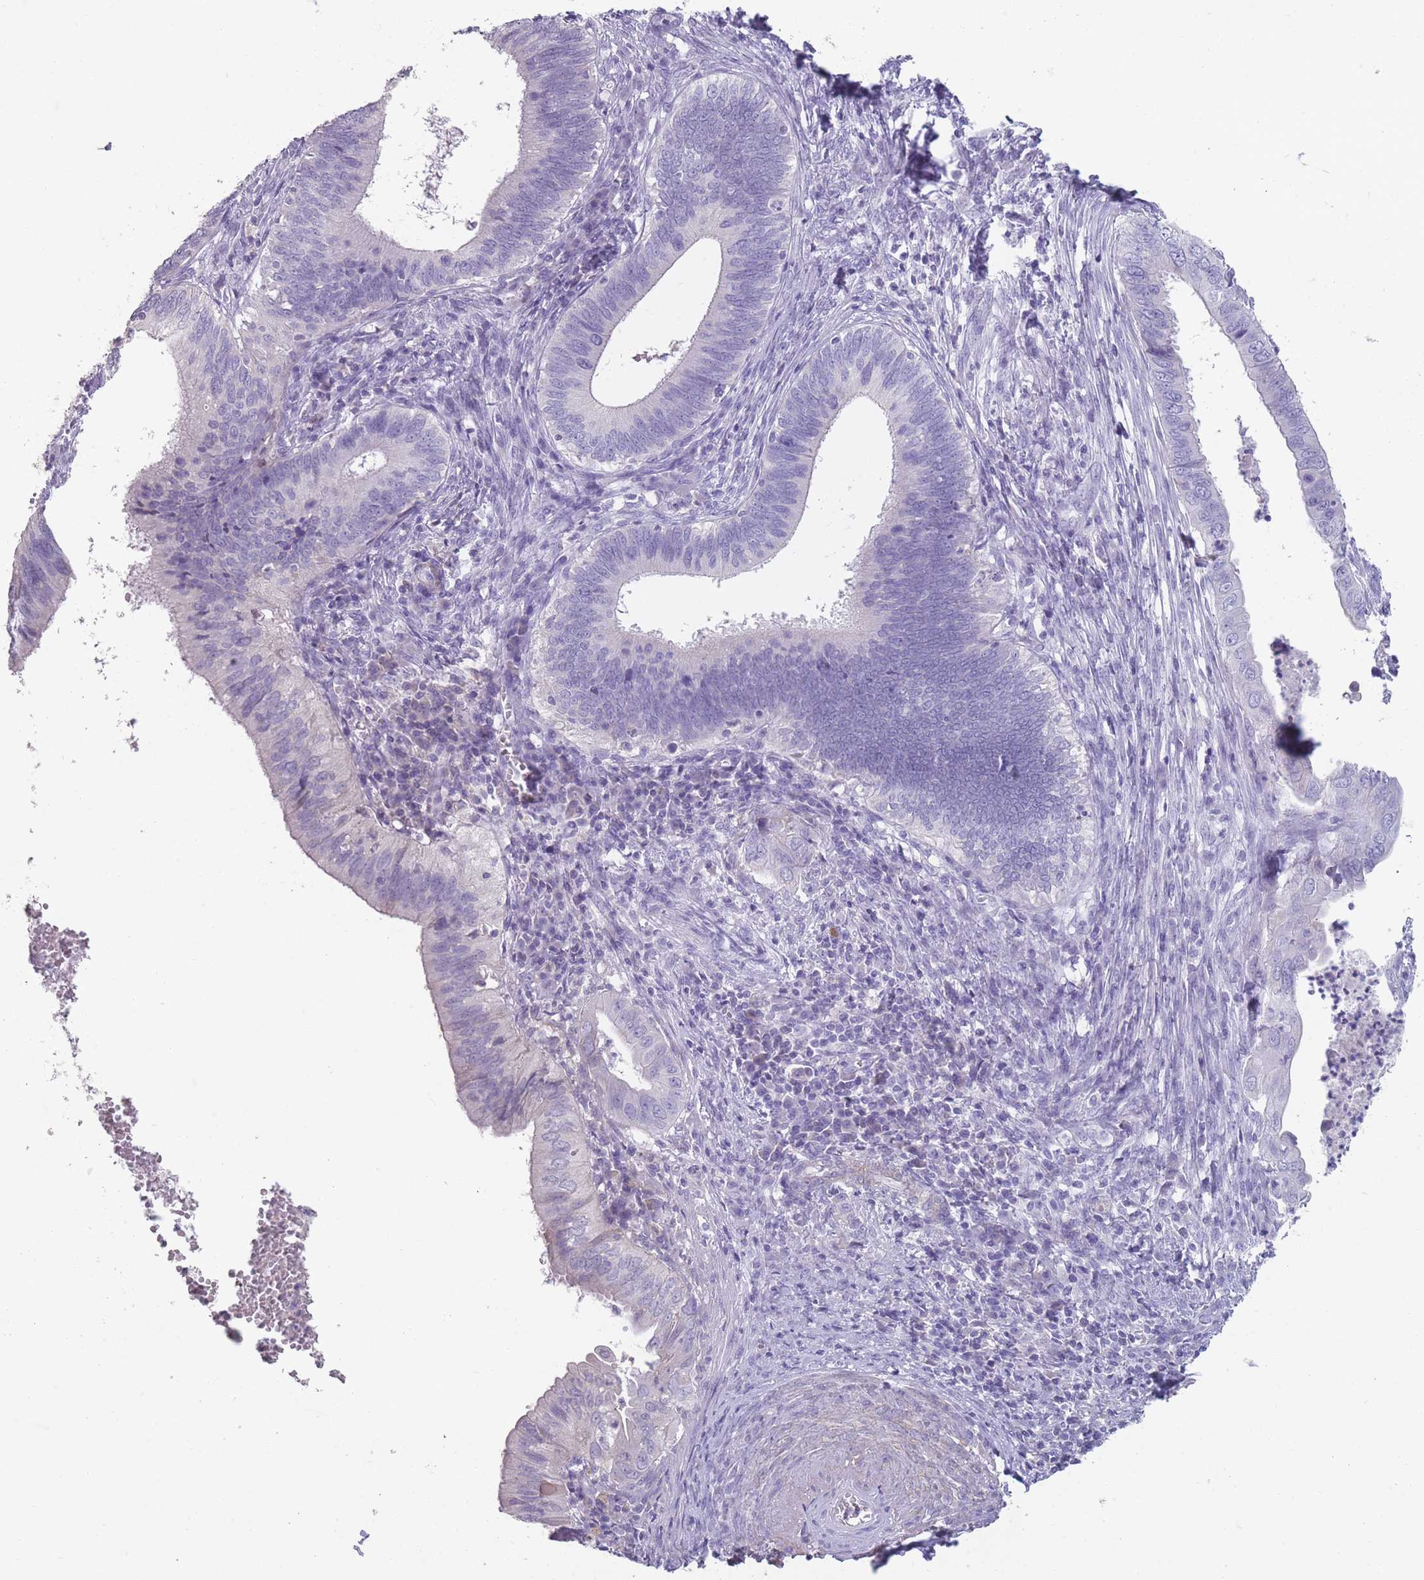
{"staining": {"intensity": "negative", "quantity": "none", "location": "none"}, "tissue": "cervical cancer", "cell_type": "Tumor cells", "image_type": "cancer", "snomed": [{"axis": "morphology", "description": "Adenocarcinoma, NOS"}, {"axis": "topography", "description": "Cervix"}], "caption": "Adenocarcinoma (cervical) stained for a protein using immunohistochemistry (IHC) demonstrates no staining tumor cells.", "gene": "RHBG", "patient": {"sex": "female", "age": 42}}